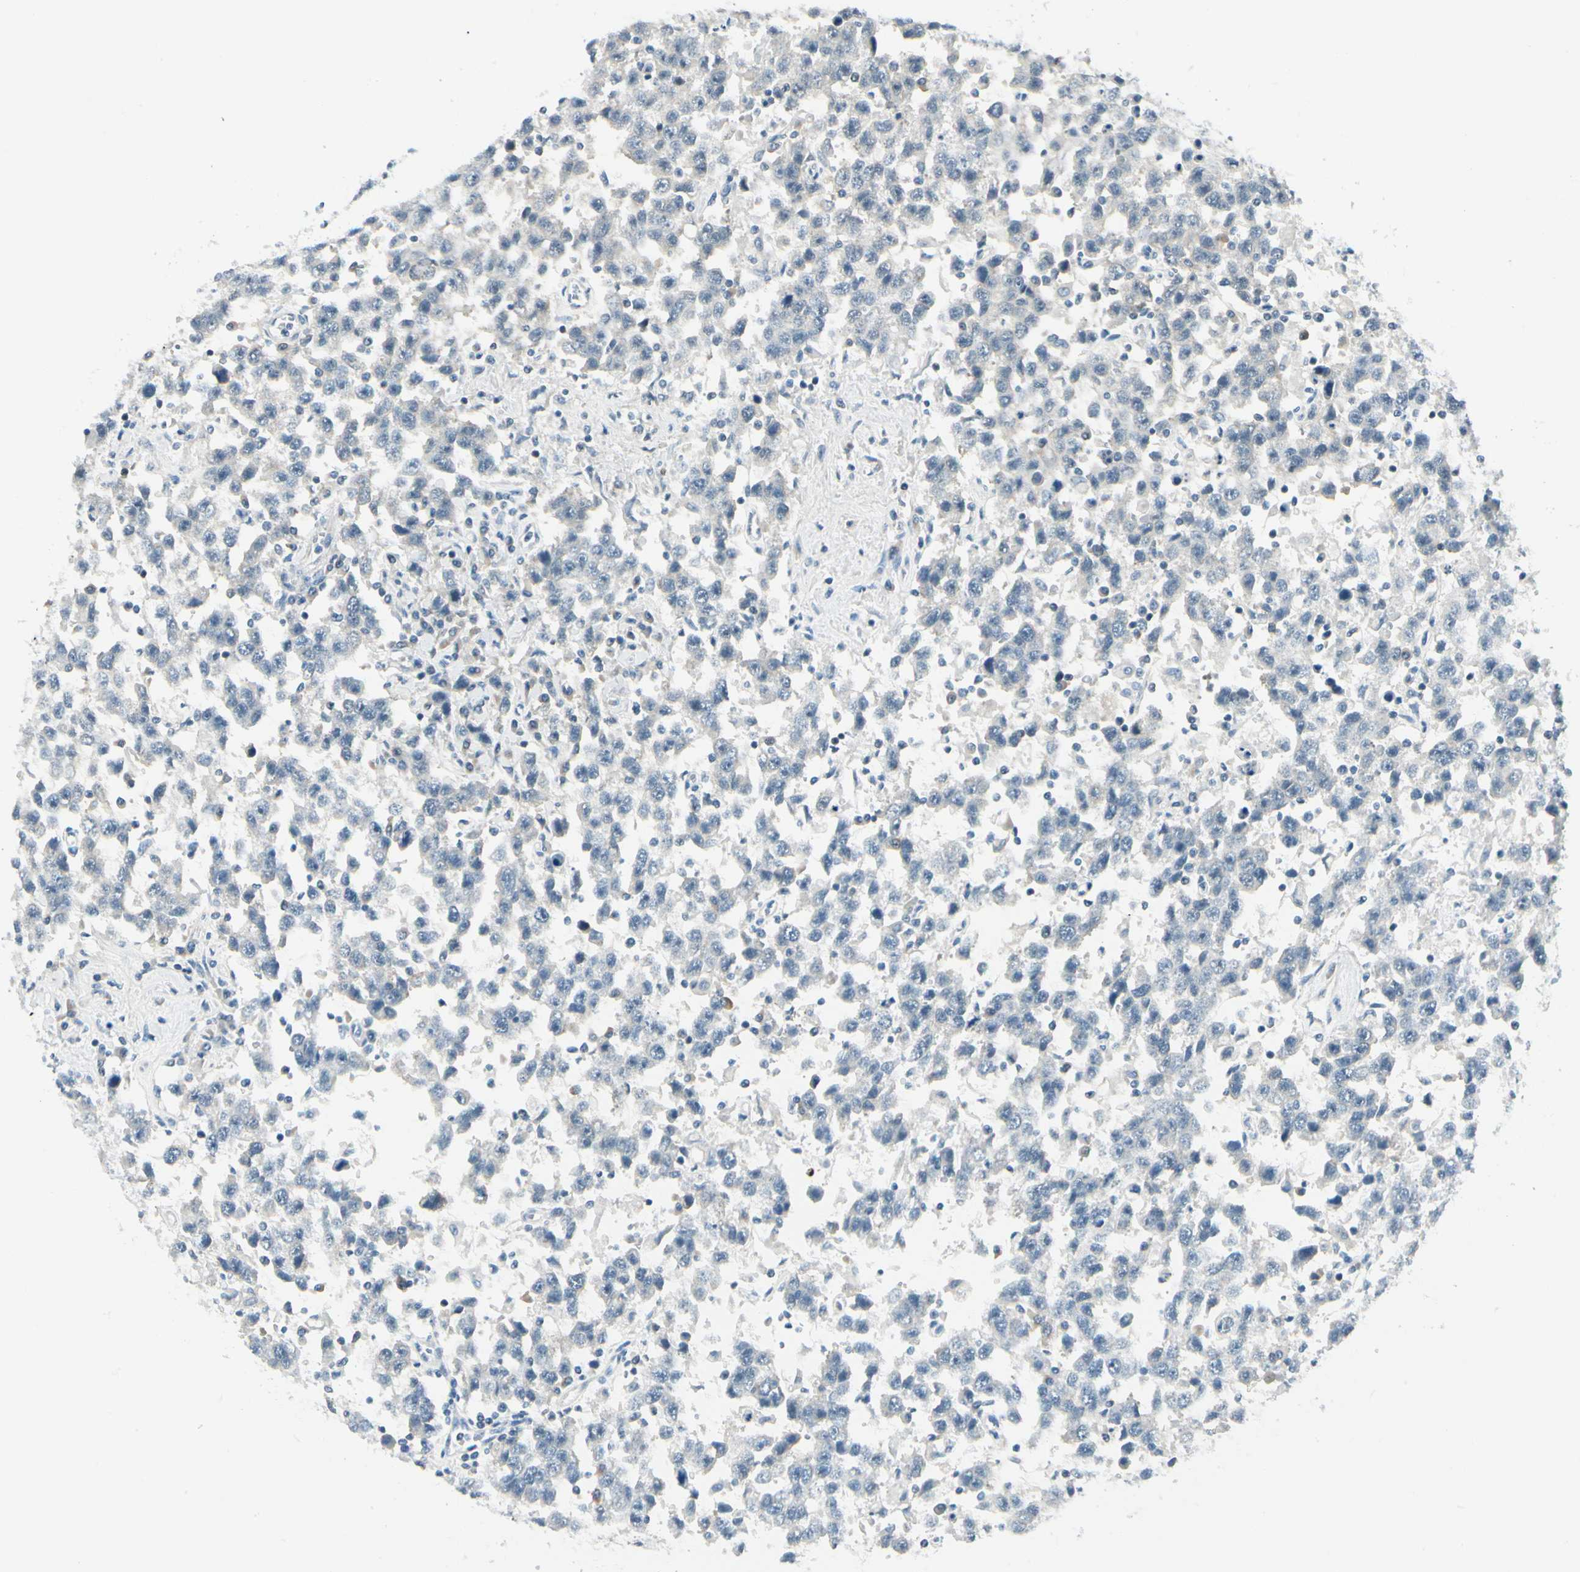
{"staining": {"intensity": "negative", "quantity": "none", "location": "none"}, "tissue": "testis cancer", "cell_type": "Tumor cells", "image_type": "cancer", "snomed": [{"axis": "morphology", "description": "Seminoma, NOS"}, {"axis": "topography", "description": "Testis"}], "caption": "High magnification brightfield microscopy of testis seminoma stained with DAB (brown) and counterstained with hematoxylin (blue): tumor cells show no significant positivity.", "gene": "ZSCAN1", "patient": {"sex": "male", "age": 41}}